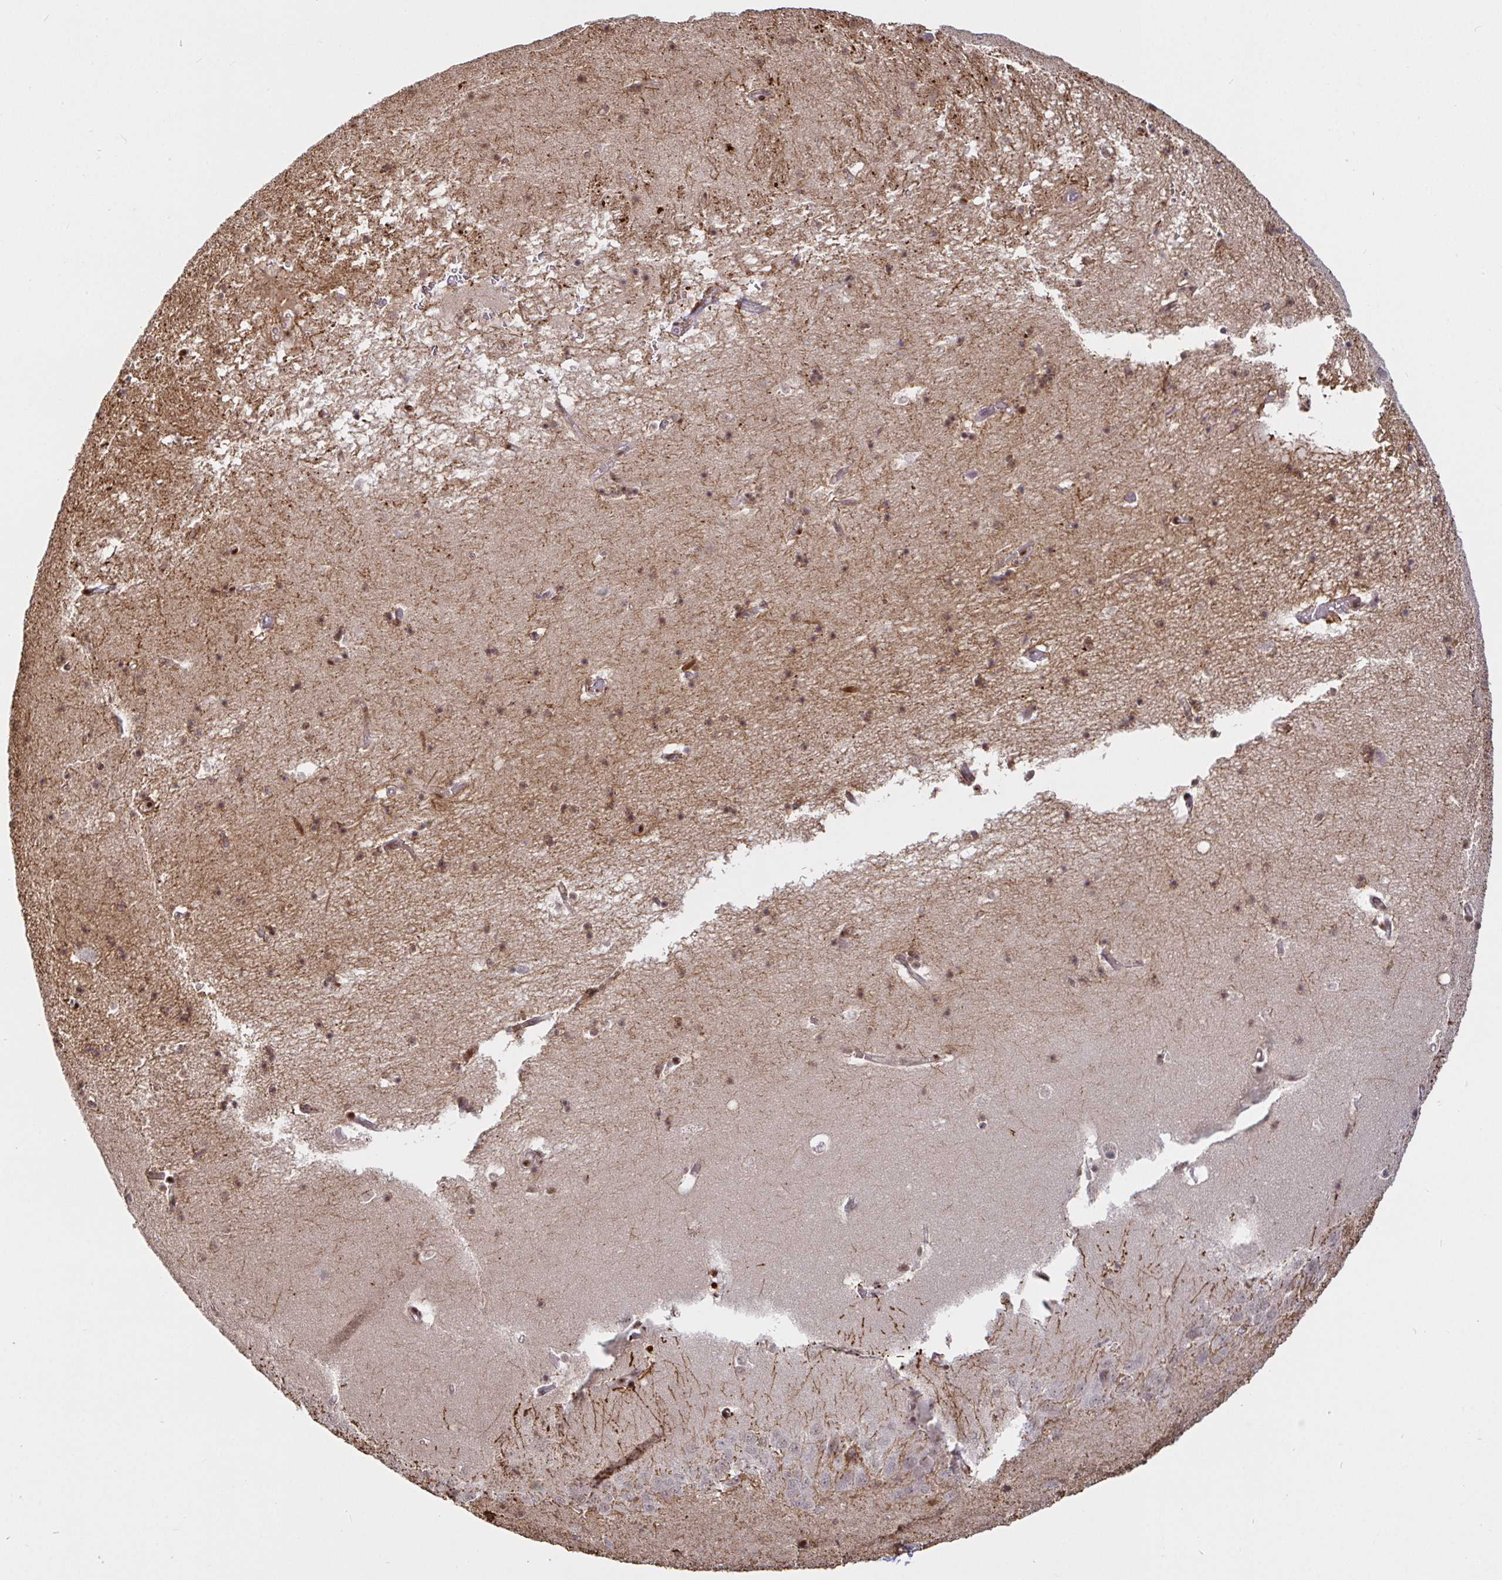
{"staining": {"intensity": "moderate", "quantity": "<25%", "location": "nuclear"}, "tissue": "hippocampus", "cell_type": "Glial cells", "image_type": "normal", "snomed": [{"axis": "morphology", "description": "Normal tissue, NOS"}, {"axis": "topography", "description": "Hippocampus"}], "caption": "Immunohistochemical staining of unremarkable human hippocampus displays moderate nuclear protein expression in approximately <25% of glial cells. (Stains: DAB (3,3'-diaminobenzidine) in brown, nuclei in blue, Microscopy: brightfield microscopy at high magnification).", "gene": "SP3", "patient": {"sex": "male", "age": 58}}